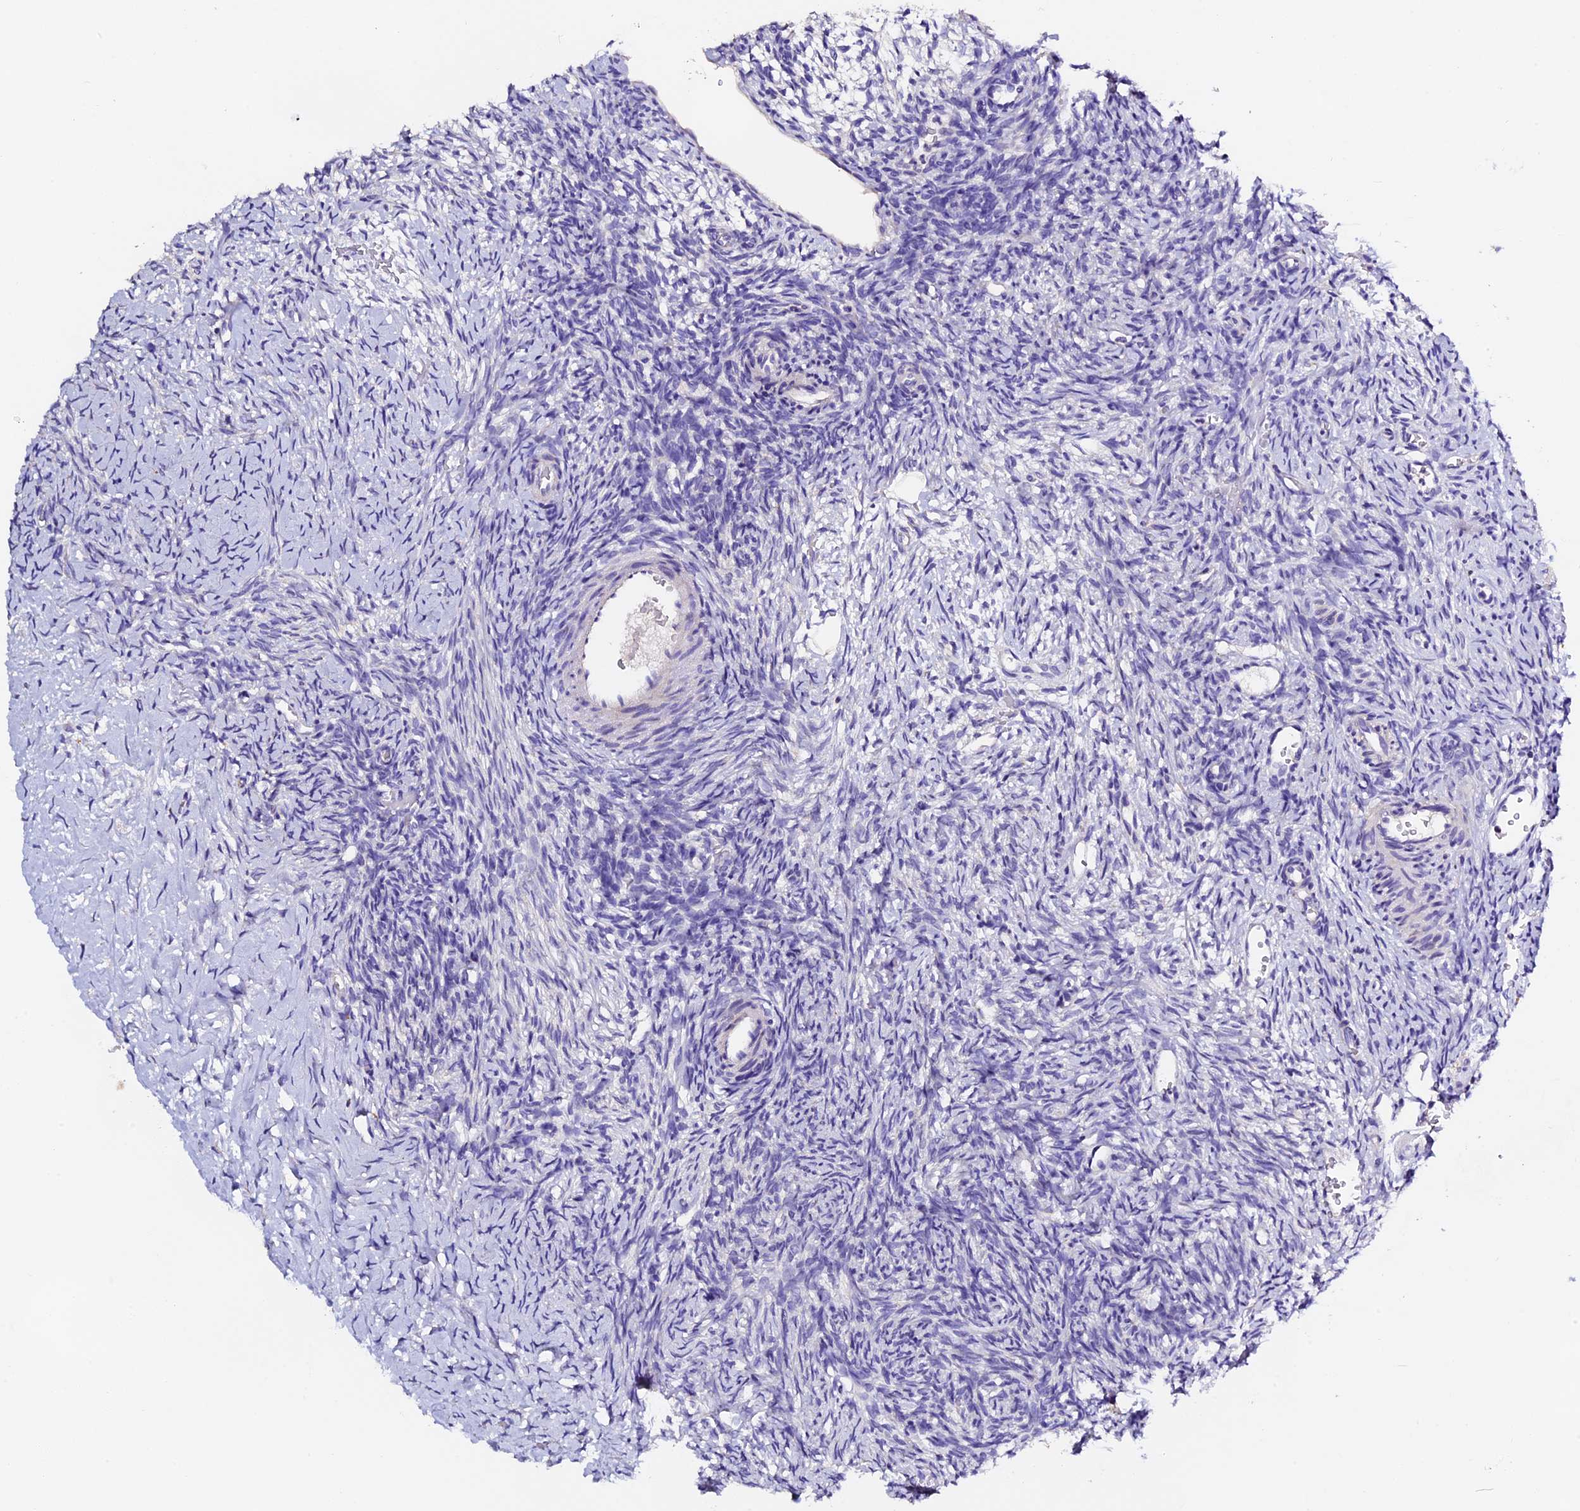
{"staining": {"intensity": "negative", "quantity": "none", "location": "none"}, "tissue": "ovary", "cell_type": "Ovarian stroma cells", "image_type": "normal", "snomed": [{"axis": "morphology", "description": "Normal tissue, NOS"}, {"axis": "topography", "description": "Ovary"}], "caption": "High power microscopy photomicrograph of an immunohistochemistry image of benign ovary, revealing no significant staining in ovarian stroma cells.", "gene": "FBXW9", "patient": {"sex": "female", "age": 39}}